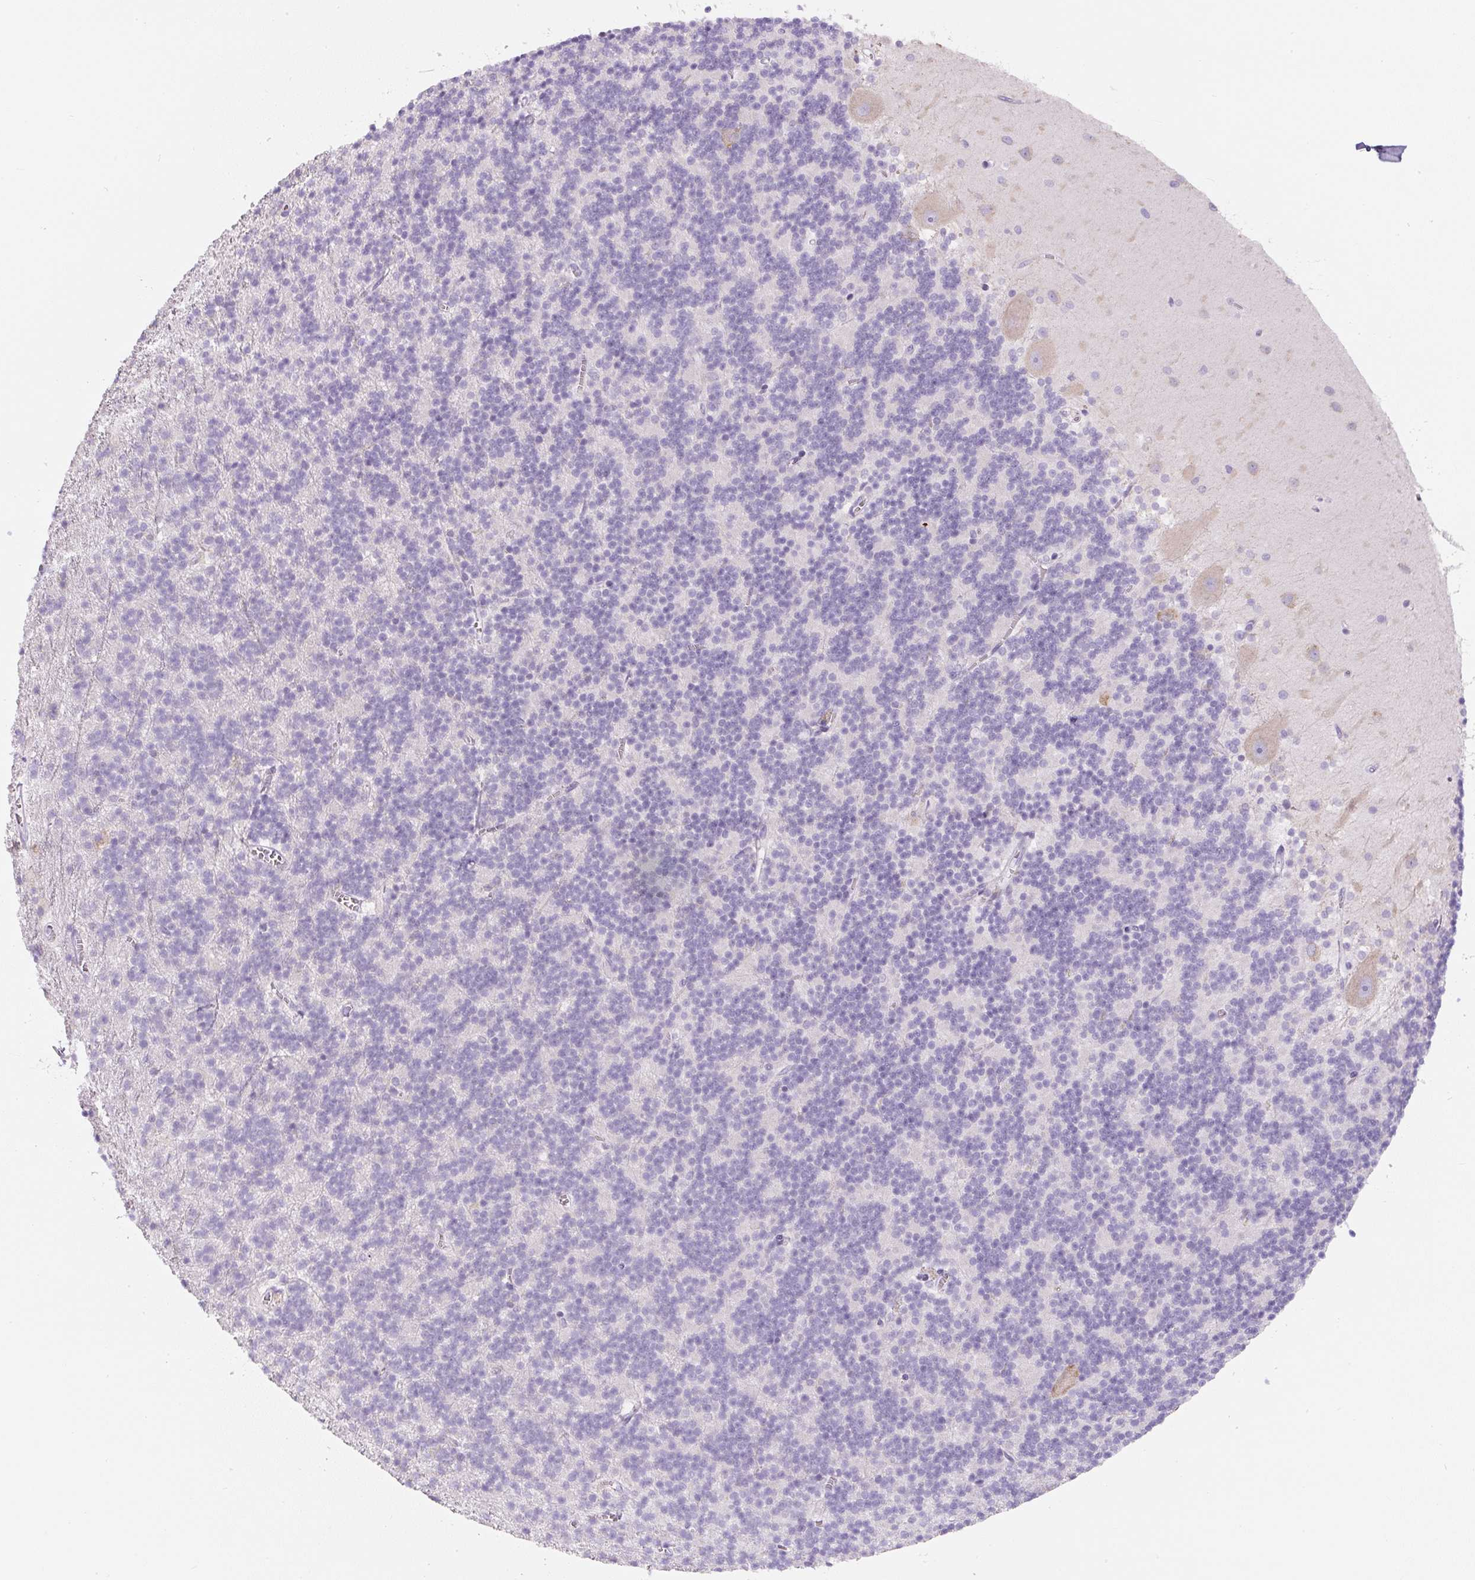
{"staining": {"intensity": "negative", "quantity": "none", "location": "none"}, "tissue": "cerebellum", "cell_type": "Cells in granular layer", "image_type": "normal", "snomed": [{"axis": "morphology", "description": "Normal tissue, NOS"}, {"axis": "topography", "description": "Cerebellum"}], "caption": "There is no significant positivity in cells in granular layer of cerebellum. (DAB immunohistochemistry visualized using brightfield microscopy, high magnification).", "gene": "PWWP3B", "patient": {"sex": "male", "age": 54}}